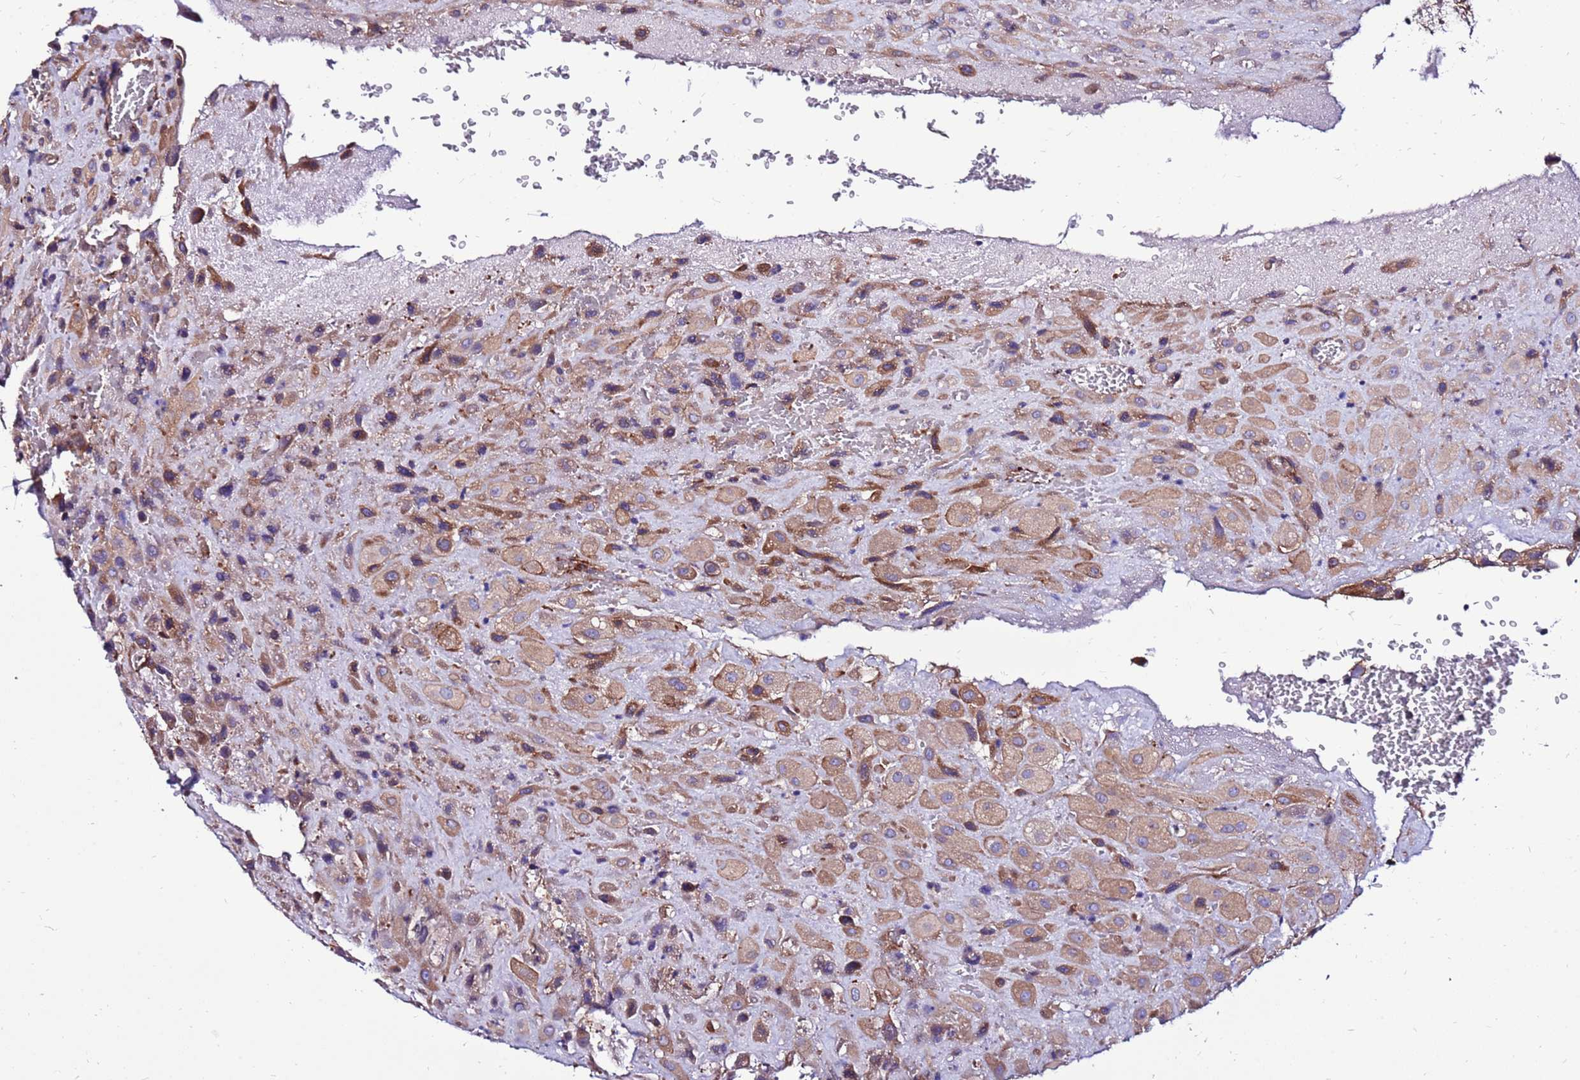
{"staining": {"intensity": "weak", "quantity": ">75%", "location": "cytoplasmic/membranous"}, "tissue": "placenta", "cell_type": "Decidual cells", "image_type": "normal", "snomed": [{"axis": "morphology", "description": "Normal tissue, NOS"}, {"axis": "topography", "description": "Placenta"}], "caption": "Human placenta stained with a brown dye demonstrates weak cytoplasmic/membranous positive positivity in approximately >75% of decidual cells.", "gene": "EI24", "patient": {"sex": "female", "age": 35}}